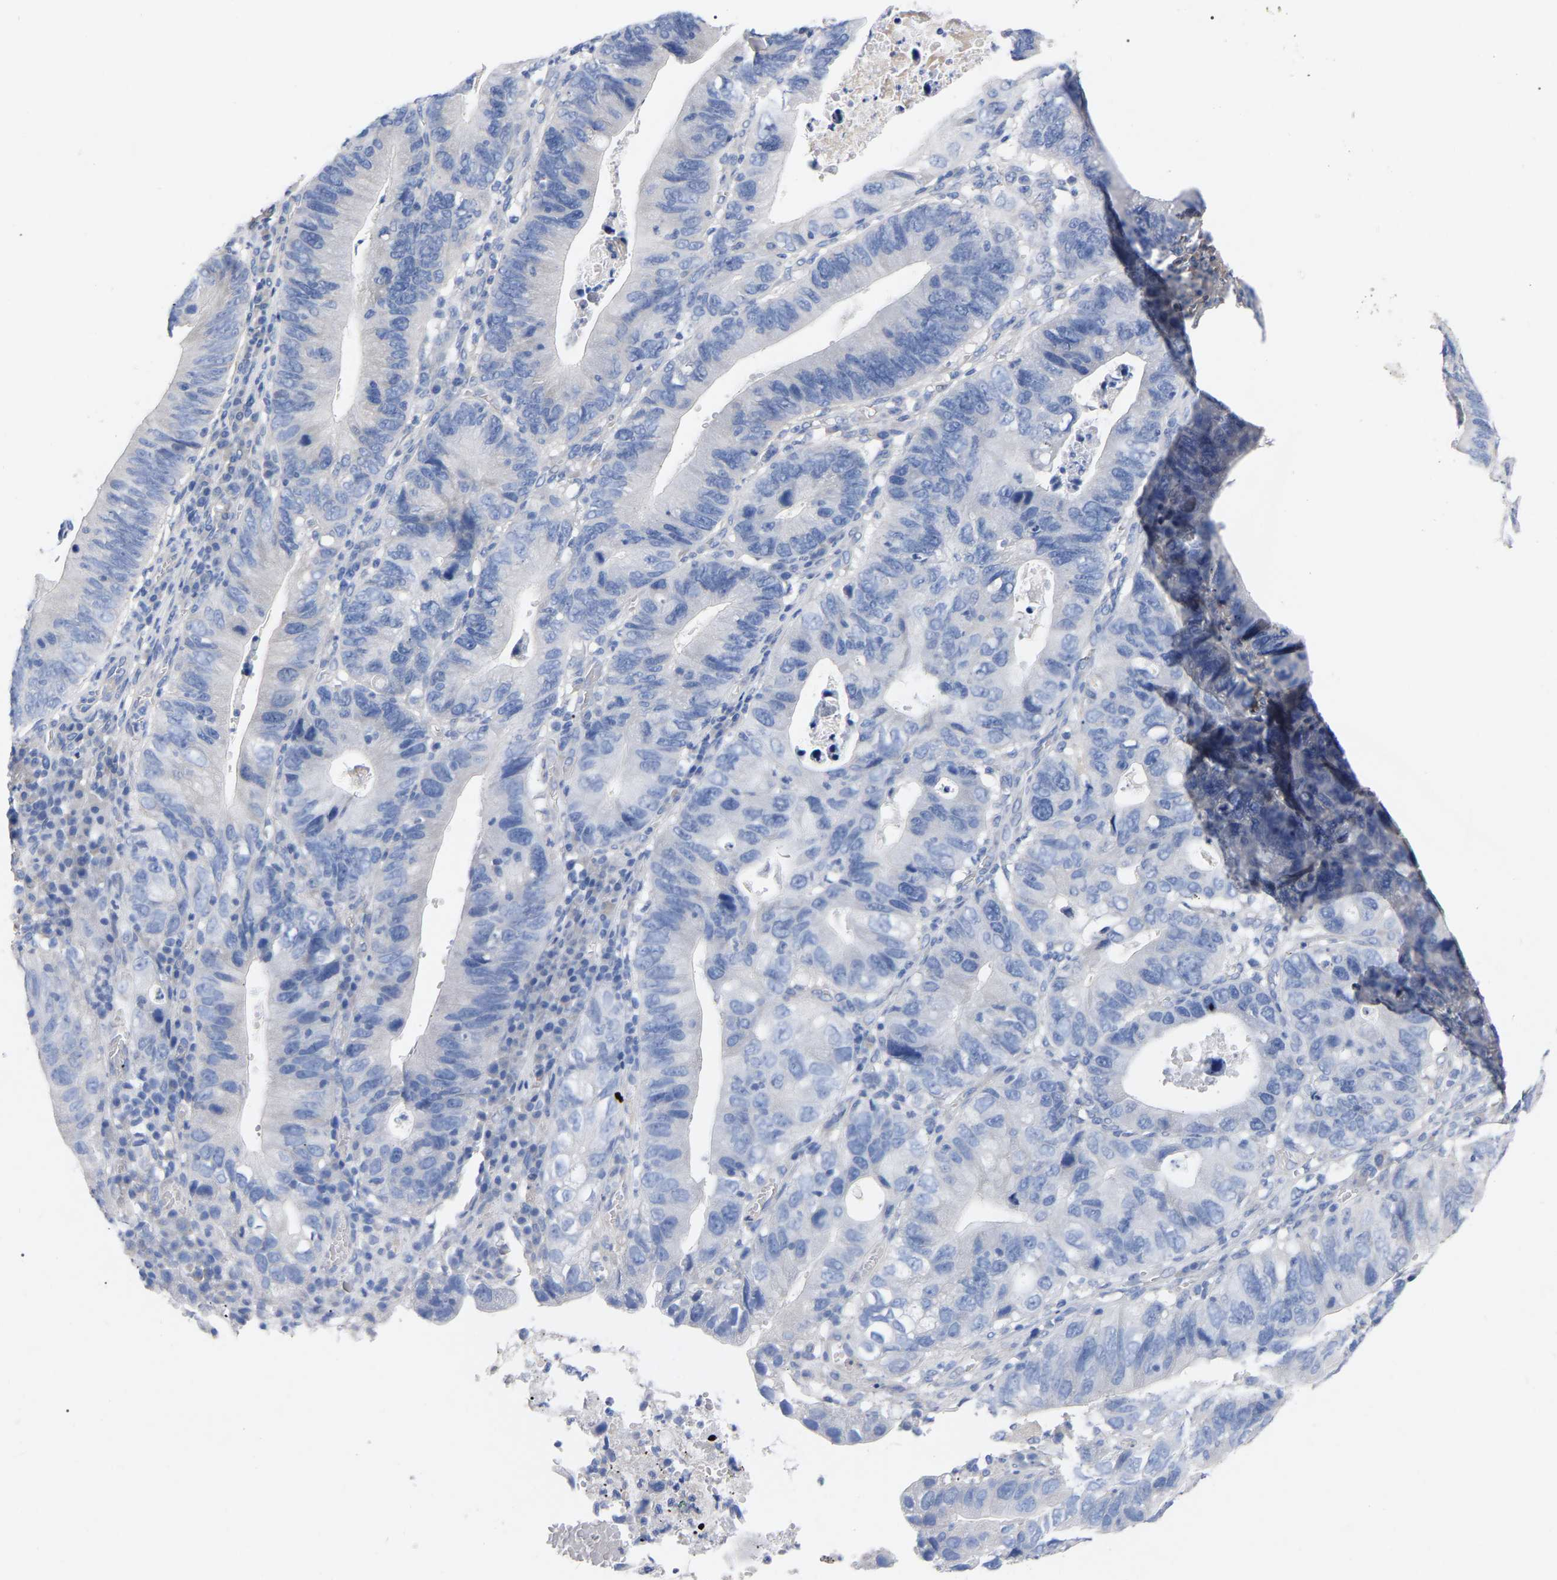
{"staining": {"intensity": "negative", "quantity": "none", "location": "none"}, "tissue": "stomach cancer", "cell_type": "Tumor cells", "image_type": "cancer", "snomed": [{"axis": "morphology", "description": "Adenocarcinoma, NOS"}, {"axis": "topography", "description": "Stomach"}], "caption": "Immunohistochemistry (IHC) micrograph of neoplastic tissue: human stomach adenocarcinoma stained with DAB (3,3'-diaminobenzidine) shows no significant protein staining in tumor cells. (Brightfield microscopy of DAB (3,3'-diaminobenzidine) IHC at high magnification).", "gene": "HAPLN1", "patient": {"sex": "male", "age": 59}}